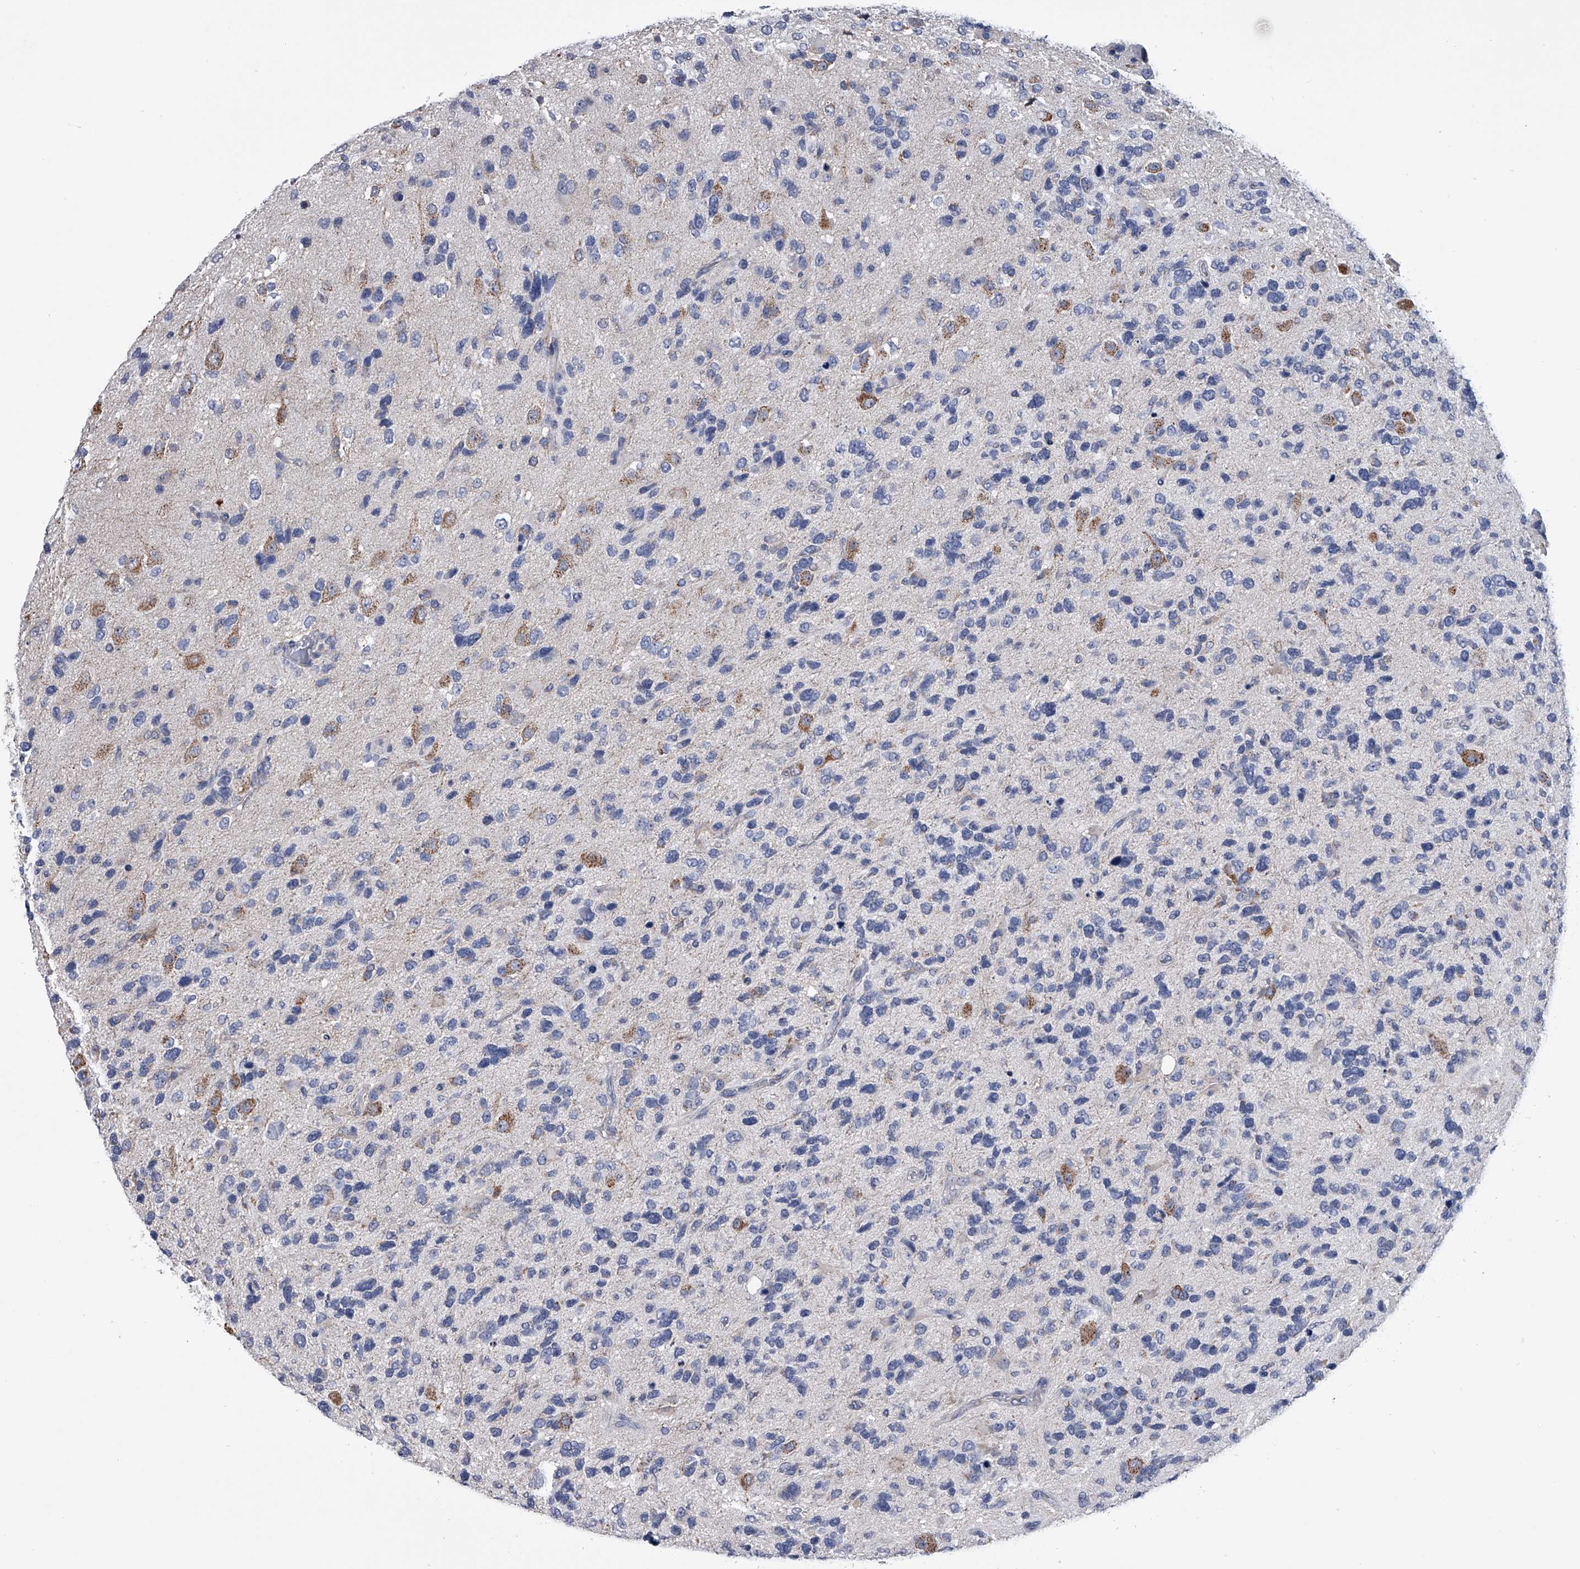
{"staining": {"intensity": "moderate", "quantity": "<25%", "location": "cytoplasmic/membranous"}, "tissue": "glioma", "cell_type": "Tumor cells", "image_type": "cancer", "snomed": [{"axis": "morphology", "description": "Glioma, malignant, High grade"}, {"axis": "topography", "description": "Brain"}], "caption": "Brown immunohistochemical staining in human glioma displays moderate cytoplasmic/membranous expression in about <25% of tumor cells. The protein is stained brown, and the nuclei are stained in blue (DAB IHC with brightfield microscopy, high magnification).", "gene": "OAT", "patient": {"sex": "female", "age": 58}}